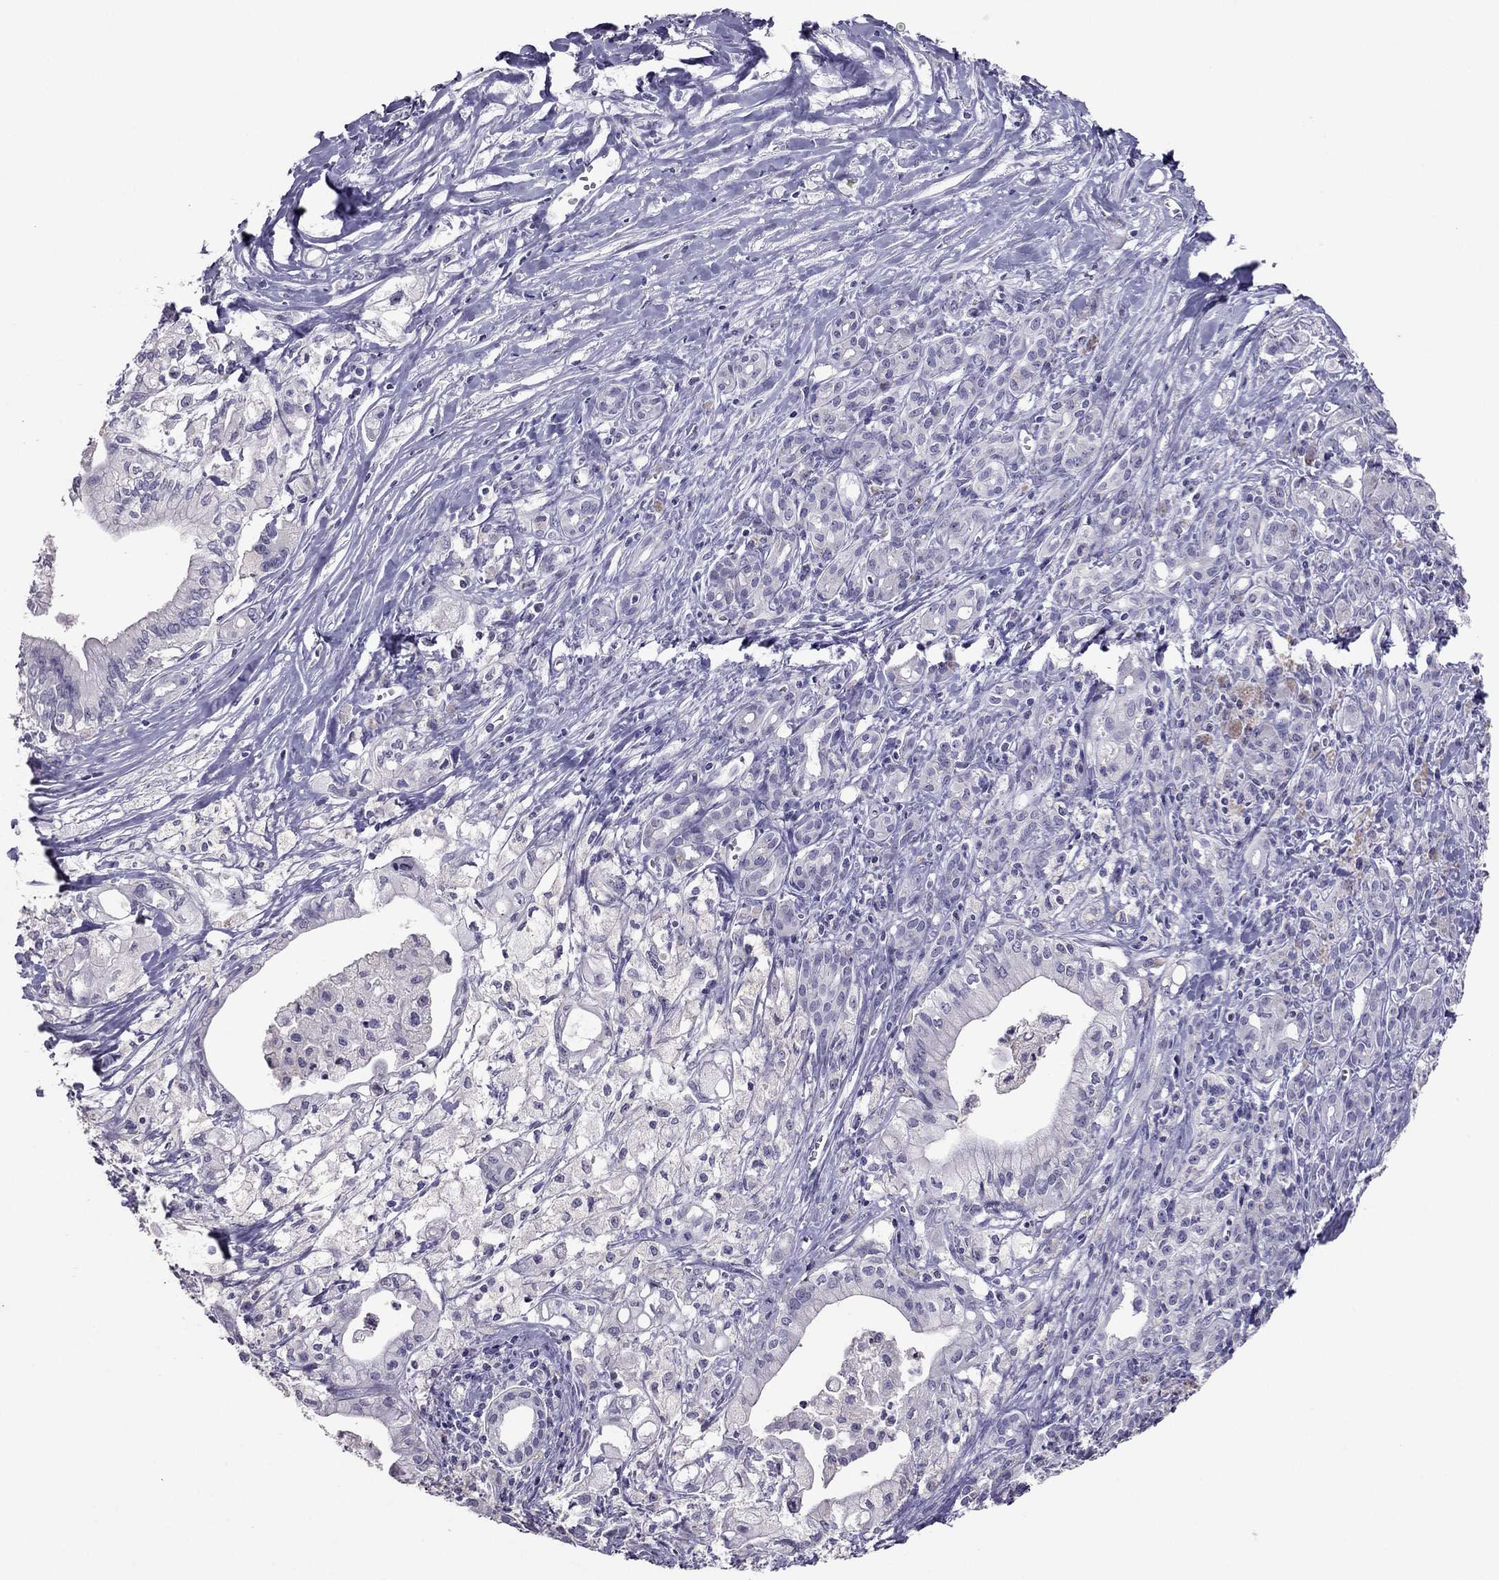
{"staining": {"intensity": "negative", "quantity": "none", "location": "none"}, "tissue": "pancreatic cancer", "cell_type": "Tumor cells", "image_type": "cancer", "snomed": [{"axis": "morphology", "description": "Adenocarcinoma, NOS"}, {"axis": "topography", "description": "Pancreas"}], "caption": "Immunohistochemistry (IHC) image of human pancreatic cancer stained for a protein (brown), which reveals no positivity in tumor cells.", "gene": "RGS8", "patient": {"sex": "male", "age": 71}}